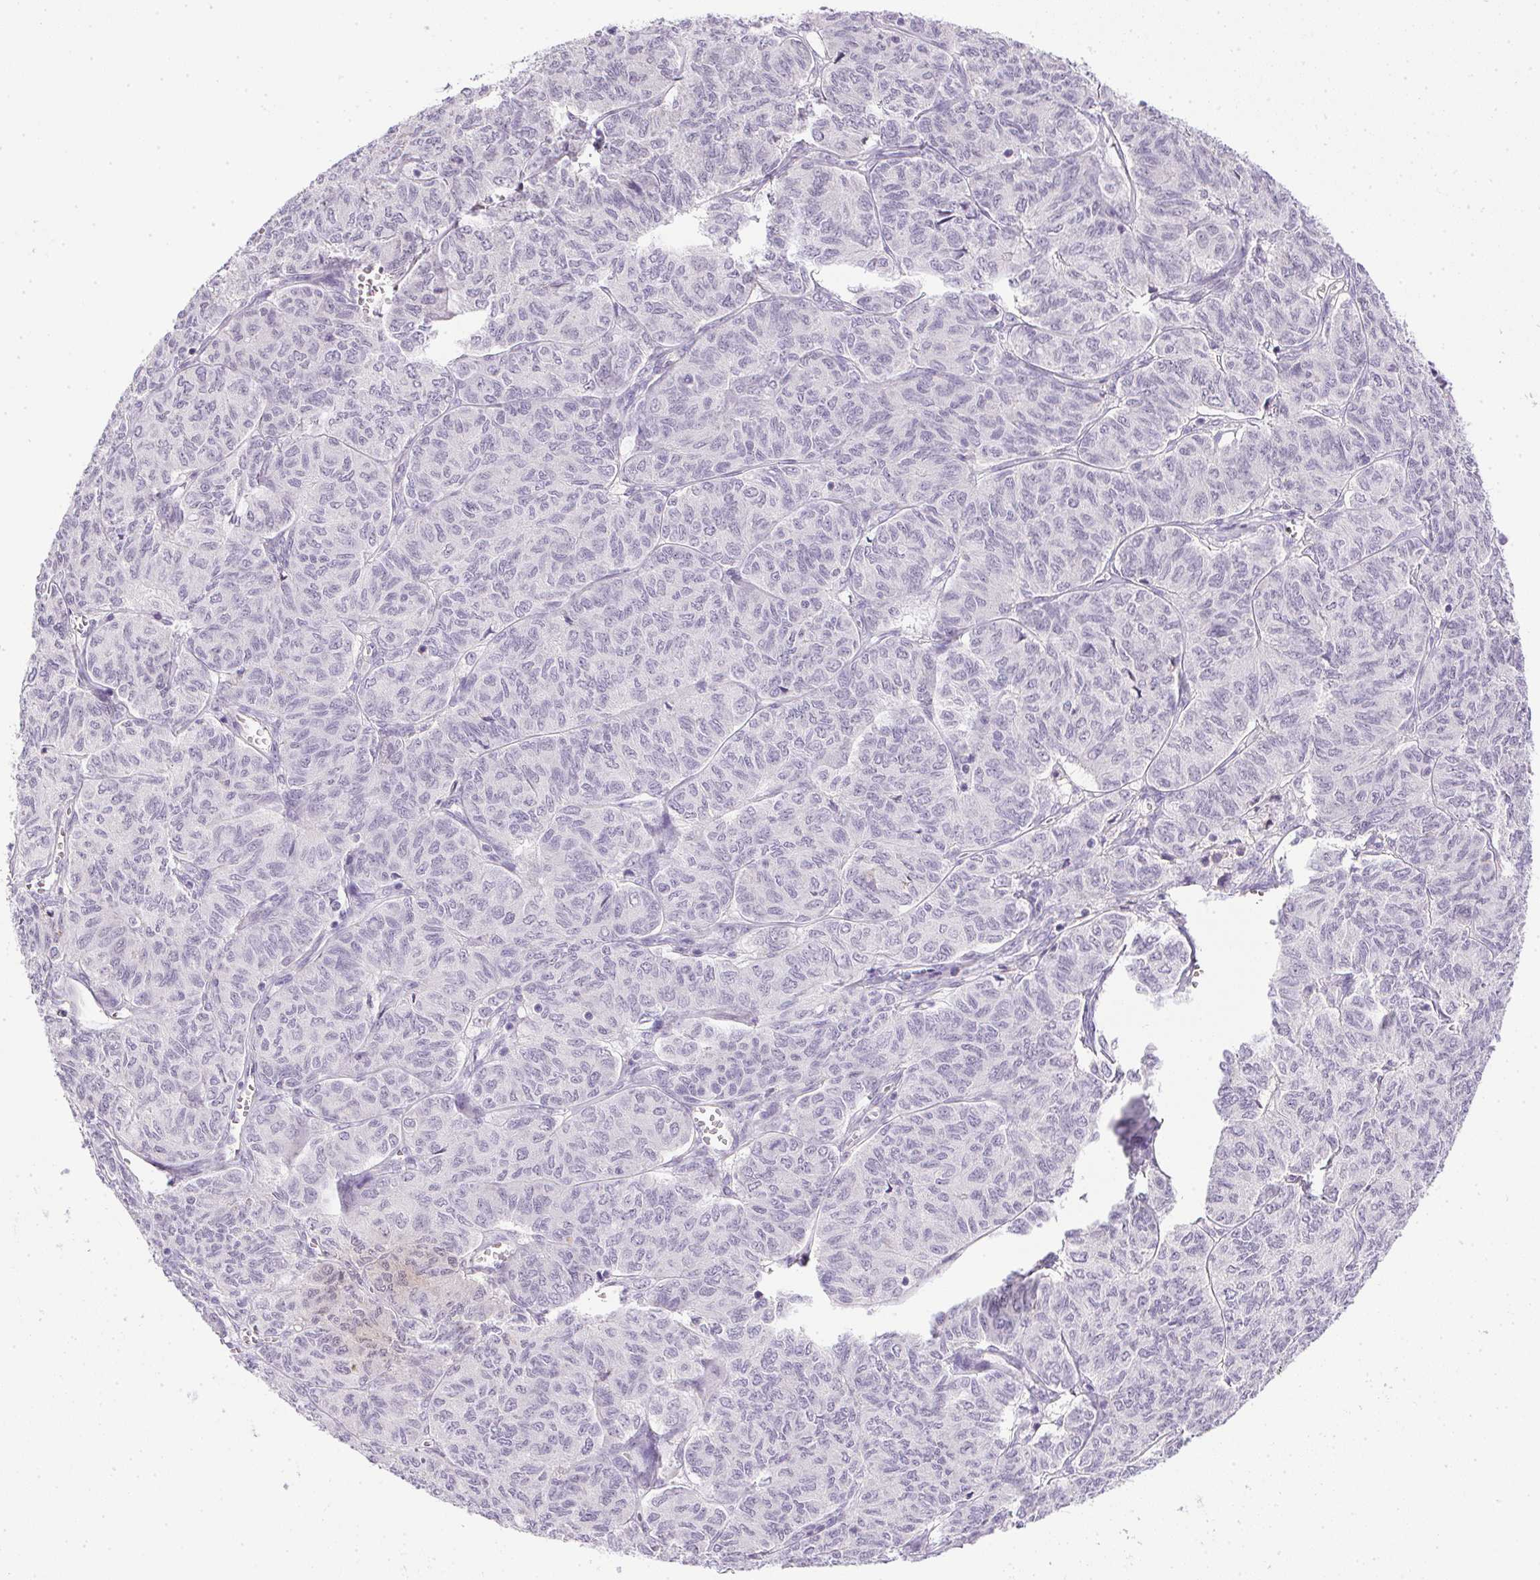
{"staining": {"intensity": "negative", "quantity": "none", "location": "none"}, "tissue": "ovarian cancer", "cell_type": "Tumor cells", "image_type": "cancer", "snomed": [{"axis": "morphology", "description": "Carcinoma, endometroid"}, {"axis": "topography", "description": "Ovary"}], "caption": "High magnification brightfield microscopy of ovarian endometroid carcinoma stained with DAB (brown) and counterstained with hematoxylin (blue): tumor cells show no significant positivity.", "gene": "PRL", "patient": {"sex": "female", "age": 80}}